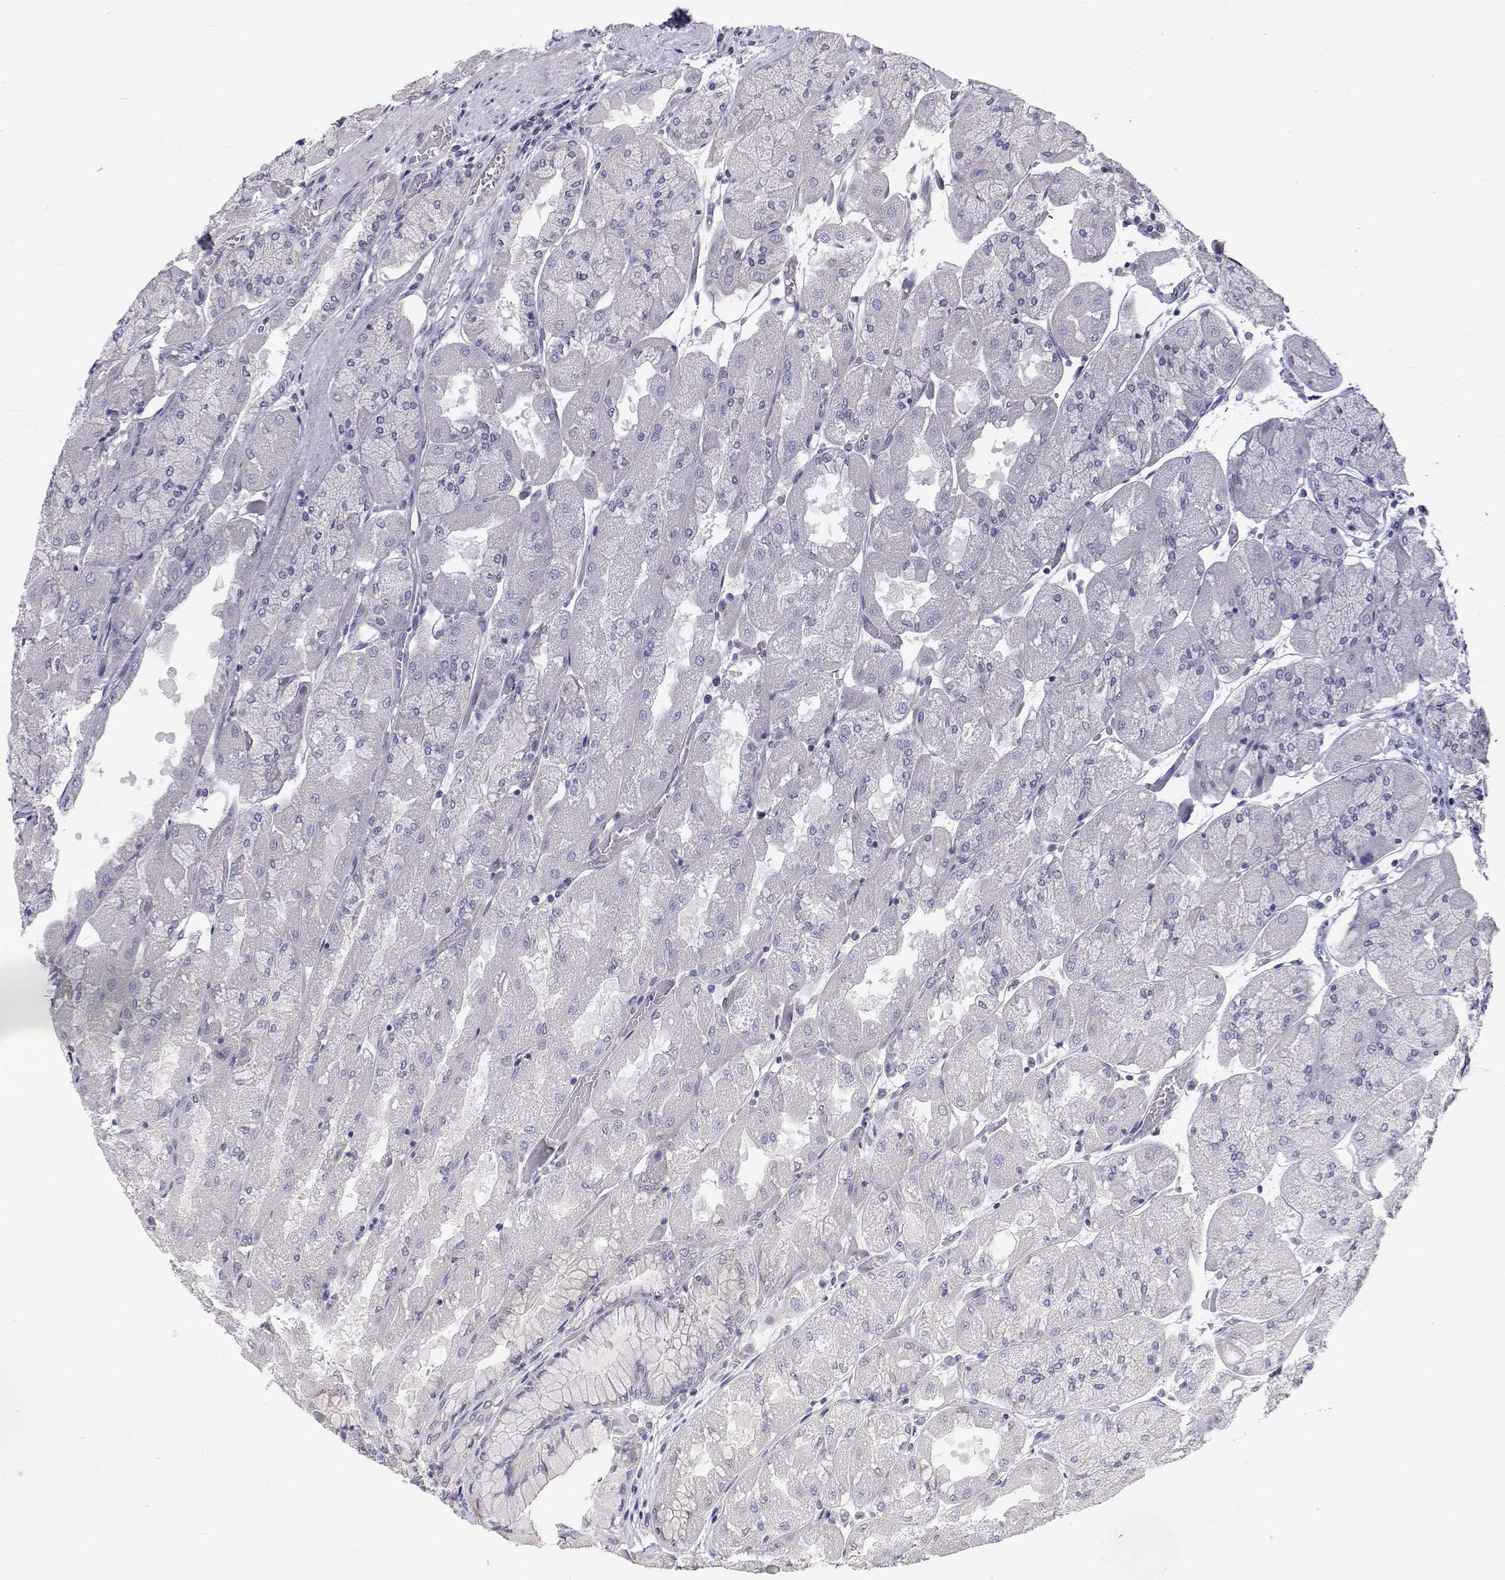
{"staining": {"intensity": "negative", "quantity": "none", "location": "none"}, "tissue": "stomach", "cell_type": "Glandular cells", "image_type": "normal", "snomed": [{"axis": "morphology", "description": "Normal tissue, NOS"}, {"axis": "topography", "description": "Stomach"}], "caption": "This is a image of IHC staining of benign stomach, which shows no positivity in glandular cells. (DAB (3,3'-diaminobenzidine) immunohistochemistry (IHC), high magnification).", "gene": "MYPN", "patient": {"sex": "female", "age": 61}}